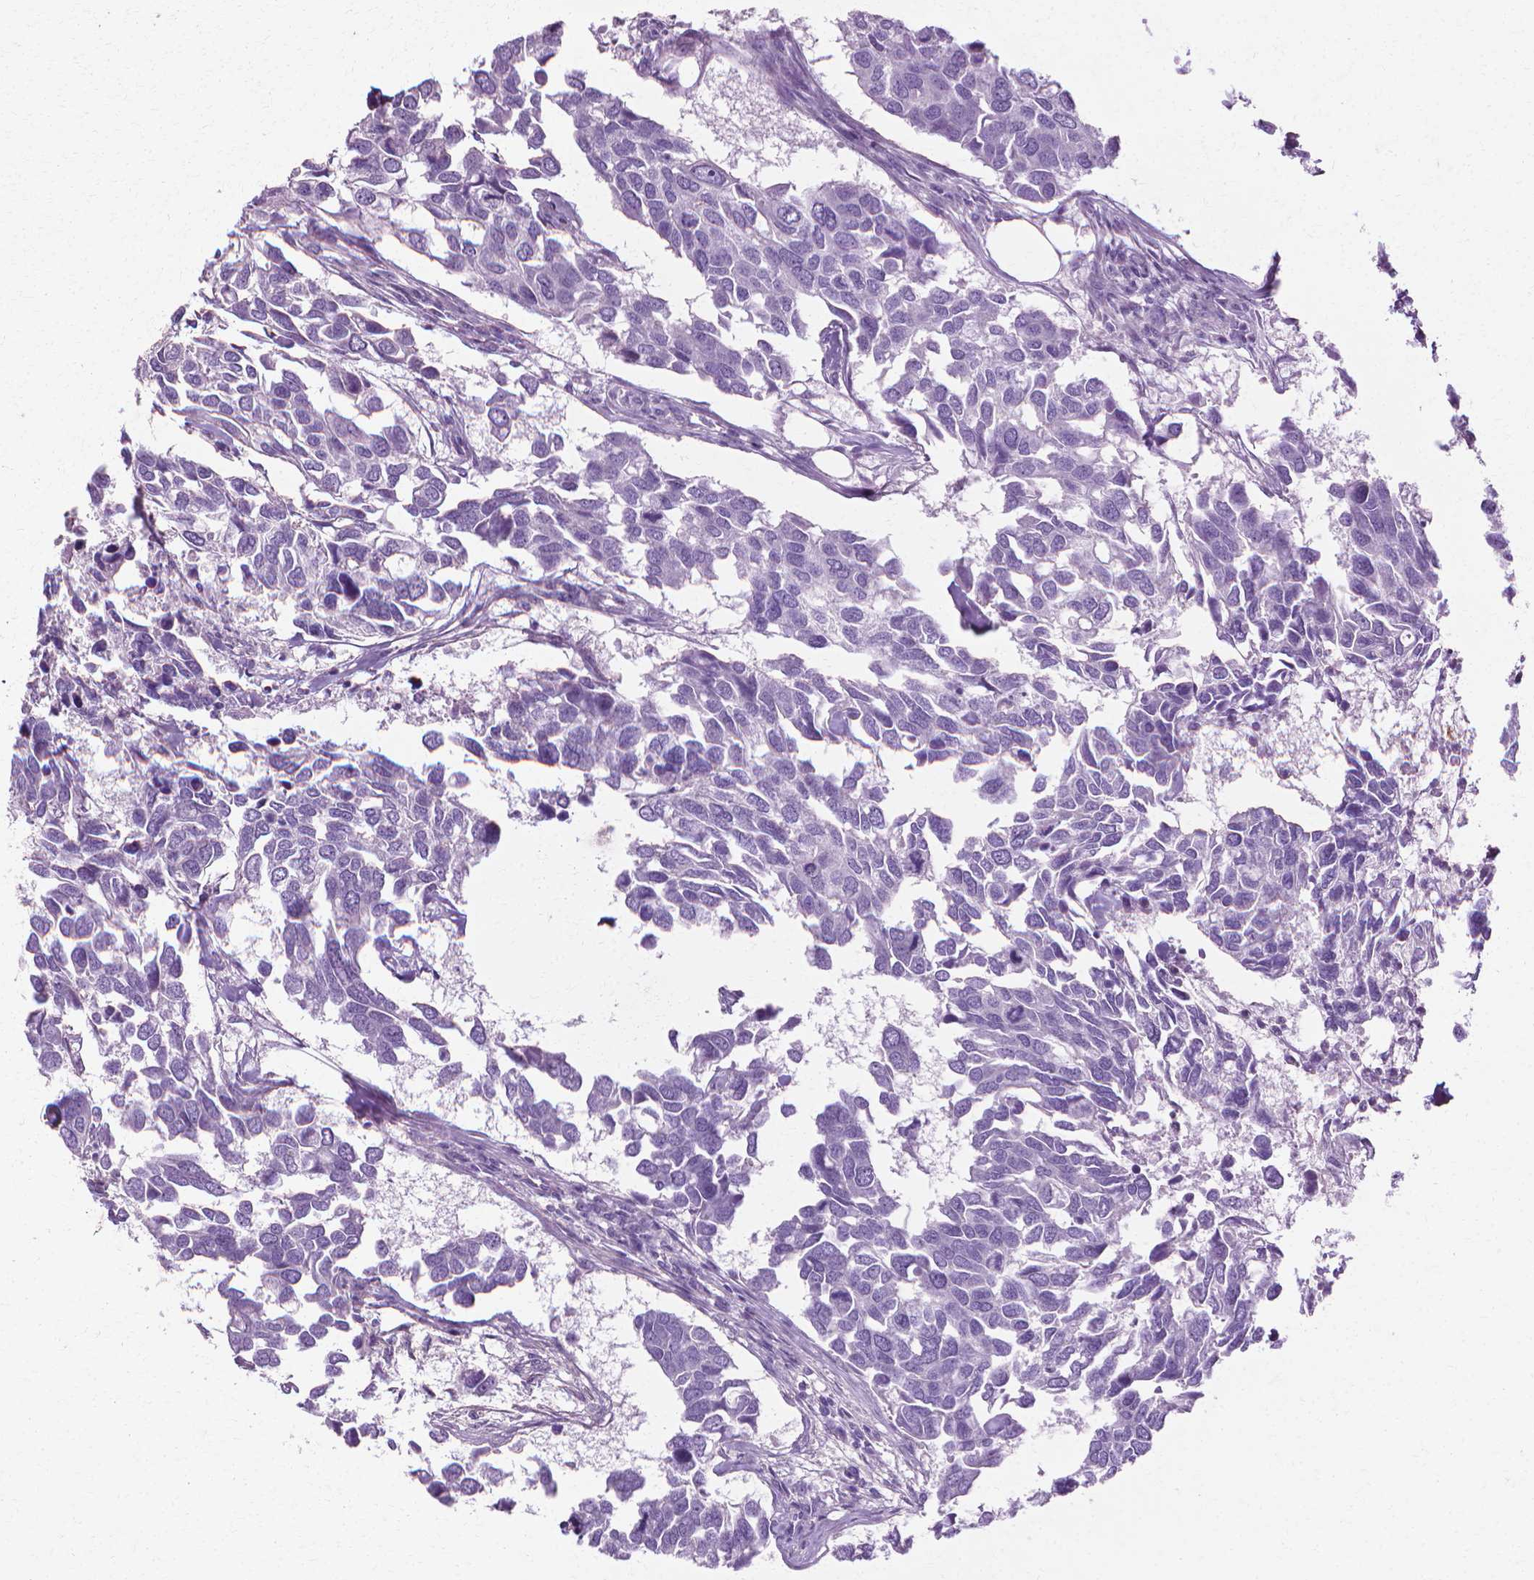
{"staining": {"intensity": "negative", "quantity": "none", "location": "none"}, "tissue": "breast cancer", "cell_type": "Tumor cells", "image_type": "cancer", "snomed": [{"axis": "morphology", "description": "Duct carcinoma"}, {"axis": "topography", "description": "Breast"}], "caption": "Breast cancer was stained to show a protein in brown. There is no significant positivity in tumor cells. (DAB (3,3'-diaminobenzidine) IHC with hematoxylin counter stain).", "gene": "CFAP157", "patient": {"sex": "female", "age": 83}}